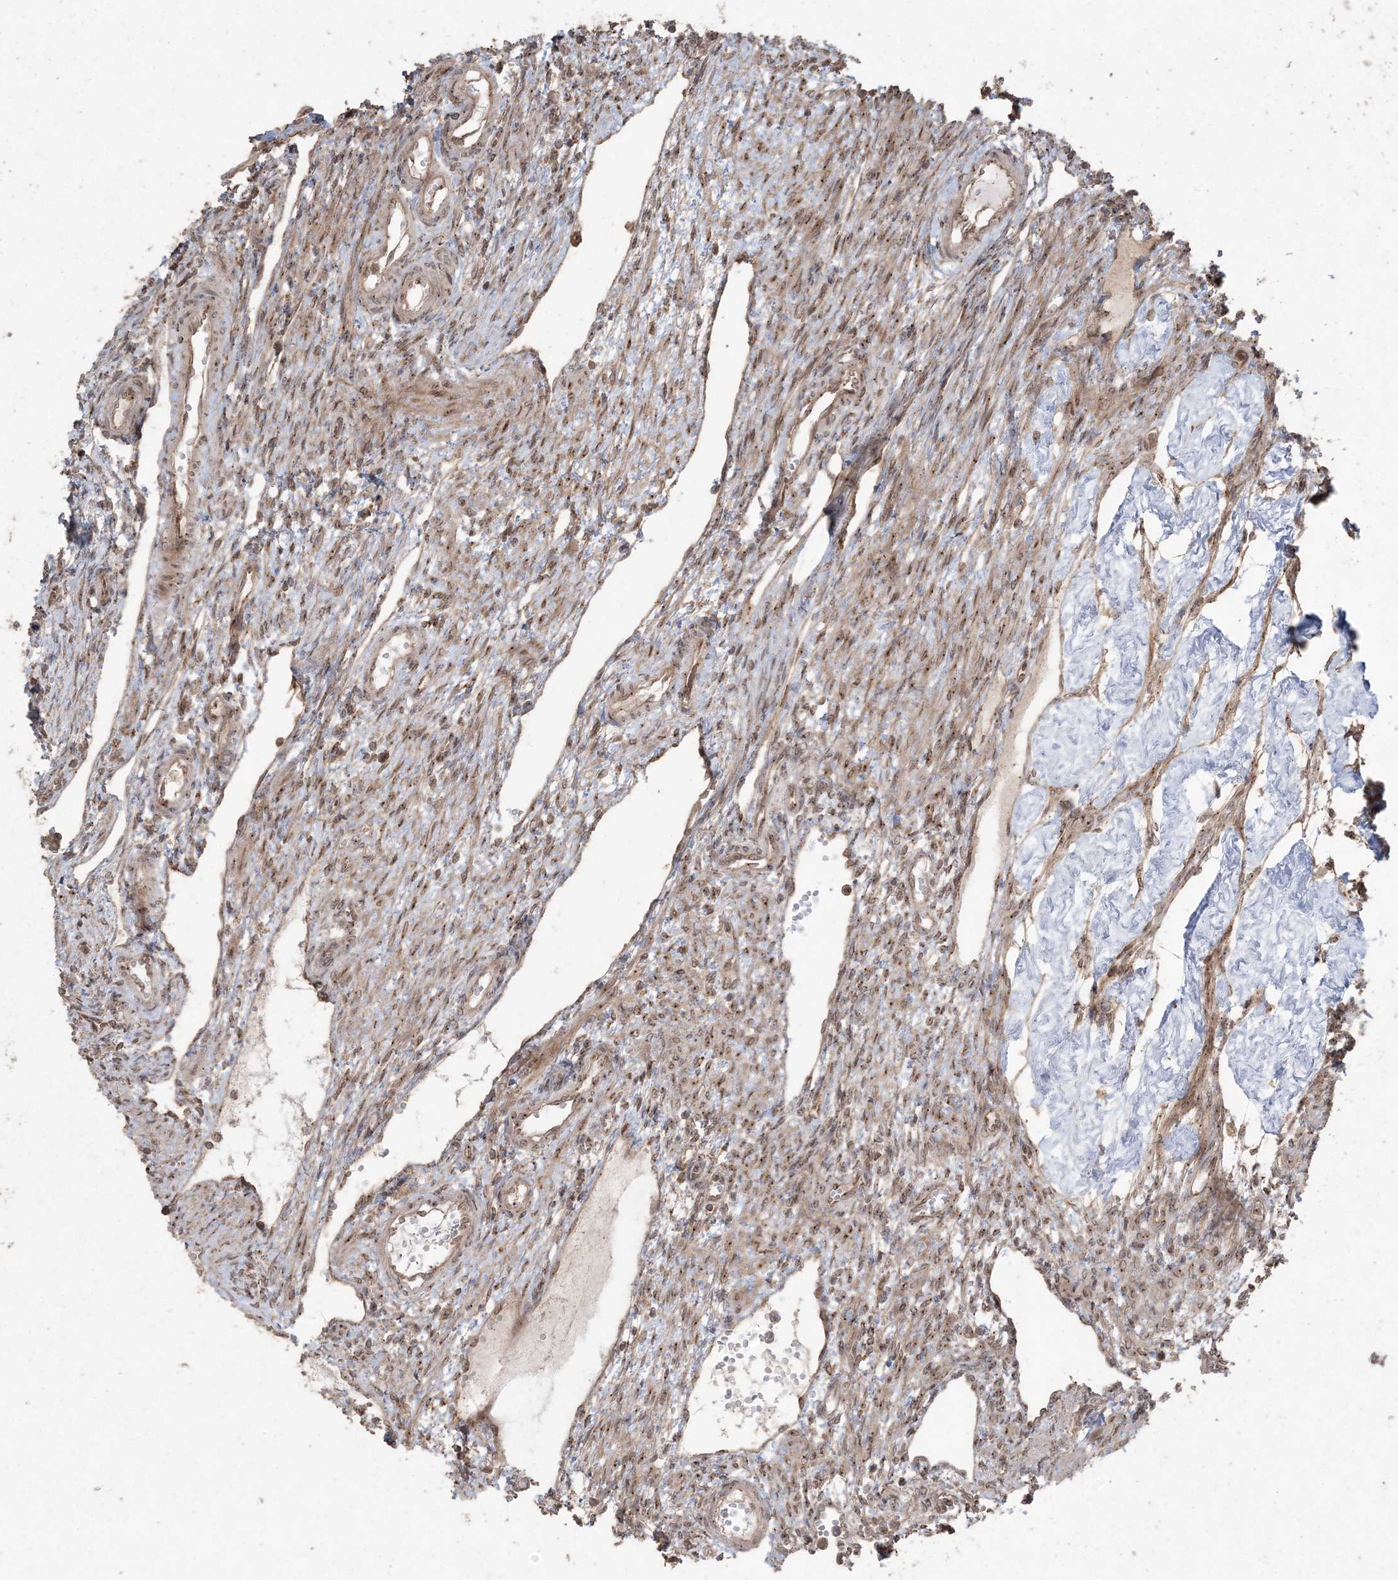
{"staining": {"intensity": "moderate", "quantity": ">75%", "location": "cytoplasmic/membranous,nuclear"}, "tissue": "ovary", "cell_type": "Ovarian stroma cells", "image_type": "normal", "snomed": [{"axis": "morphology", "description": "Normal tissue, NOS"}, {"axis": "morphology", "description": "Cyst, NOS"}, {"axis": "topography", "description": "Ovary"}], "caption": "This histopathology image reveals IHC staining of unremarkable ovary, with medium moderate cytoplasmic/membranous,nuclear positivity in approximately >75% of ovarian stroma cells.", "gene": "DDX19B", "patient": {"sex": "female", "age": 33}}